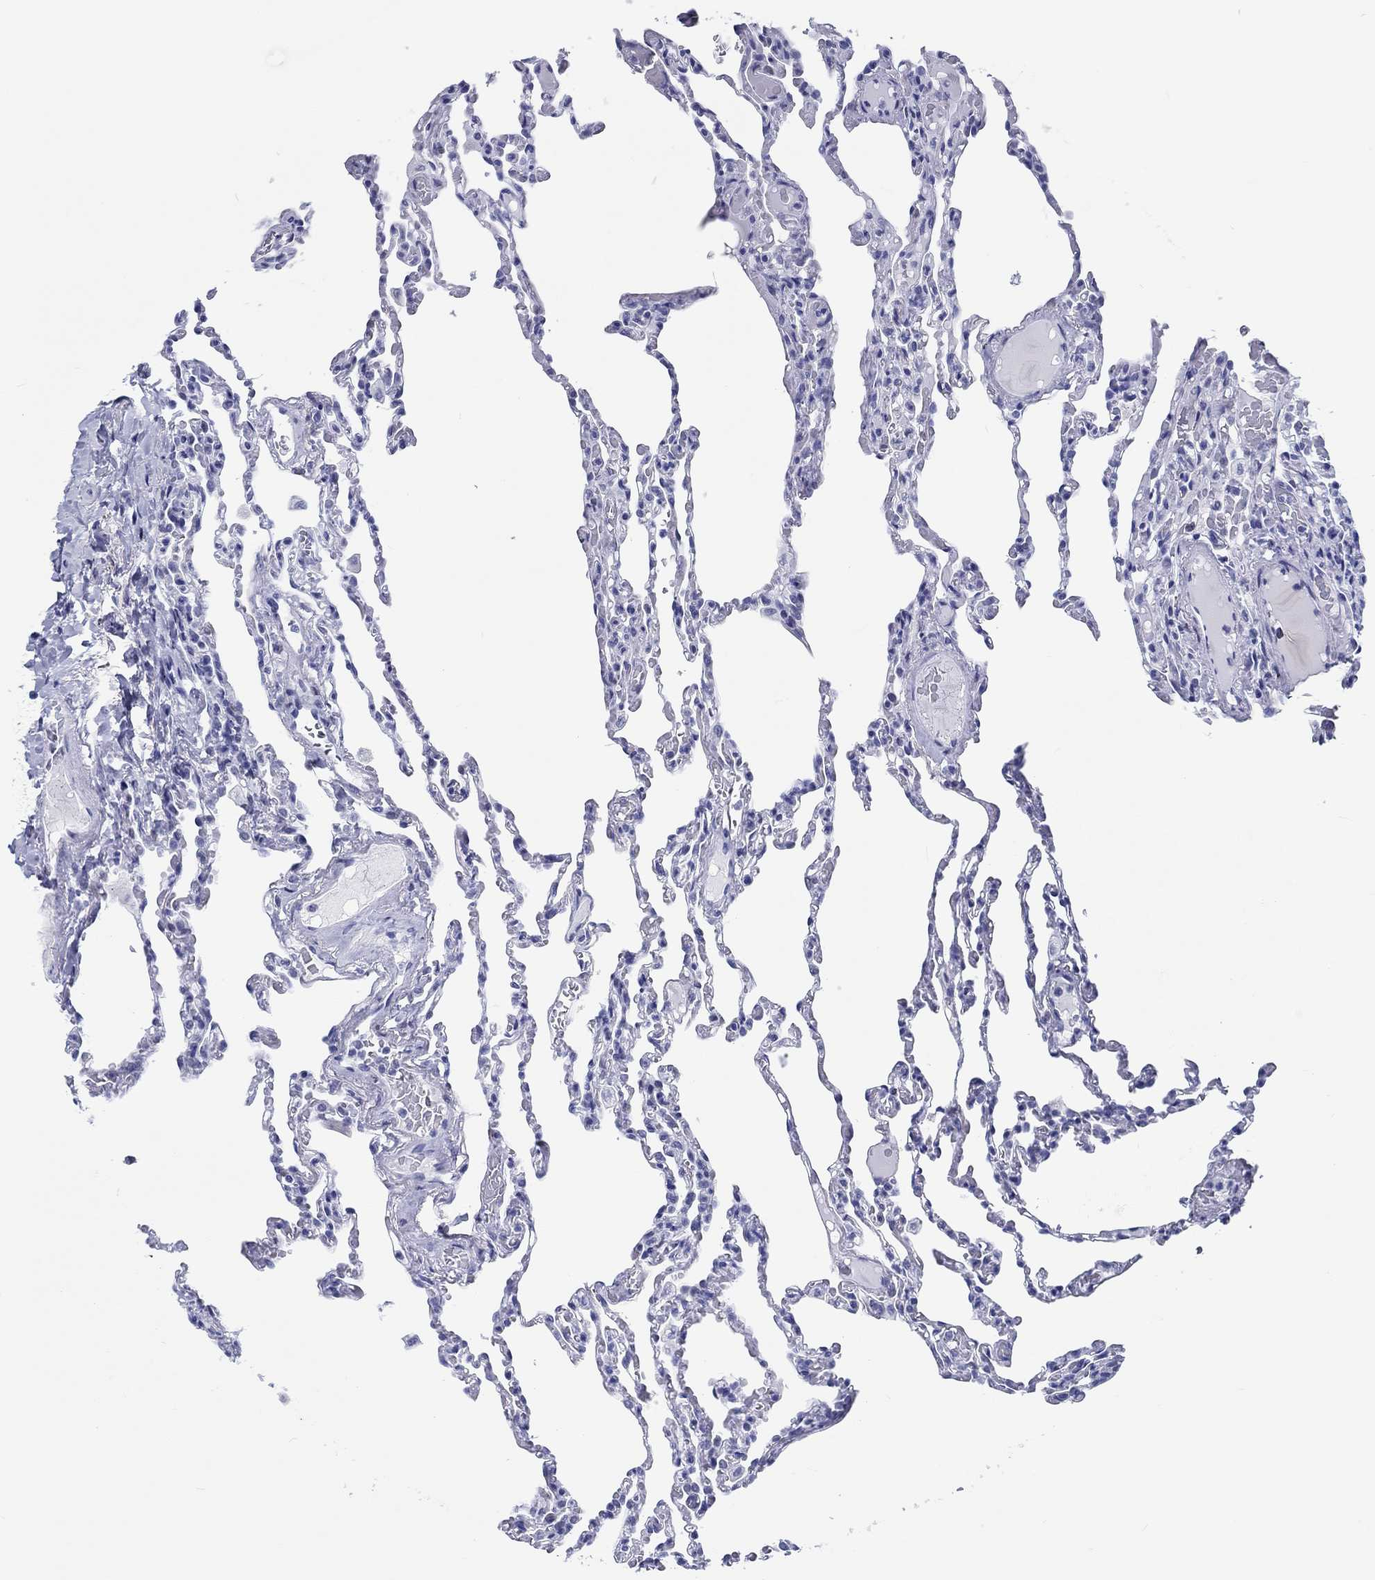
{"staining": {"intensity": "negative", "quantity": "none", "location": "none"}, "tissue": "lung", "cell_type": "Alveolar cells", "image_type": "normal", "snomed": [{"axis": "morphology", "description": "Normal tissue, NOS"}, {"axis": "topography", "description": "Lung"}], "caption": "Immunohistochemistry photomicrograph of unremarkable lung stained for a protein (brown), which reveals no positivity in alveolar cells.", "gene": "H1", "patient": {"sex": "female", "age": 43}}